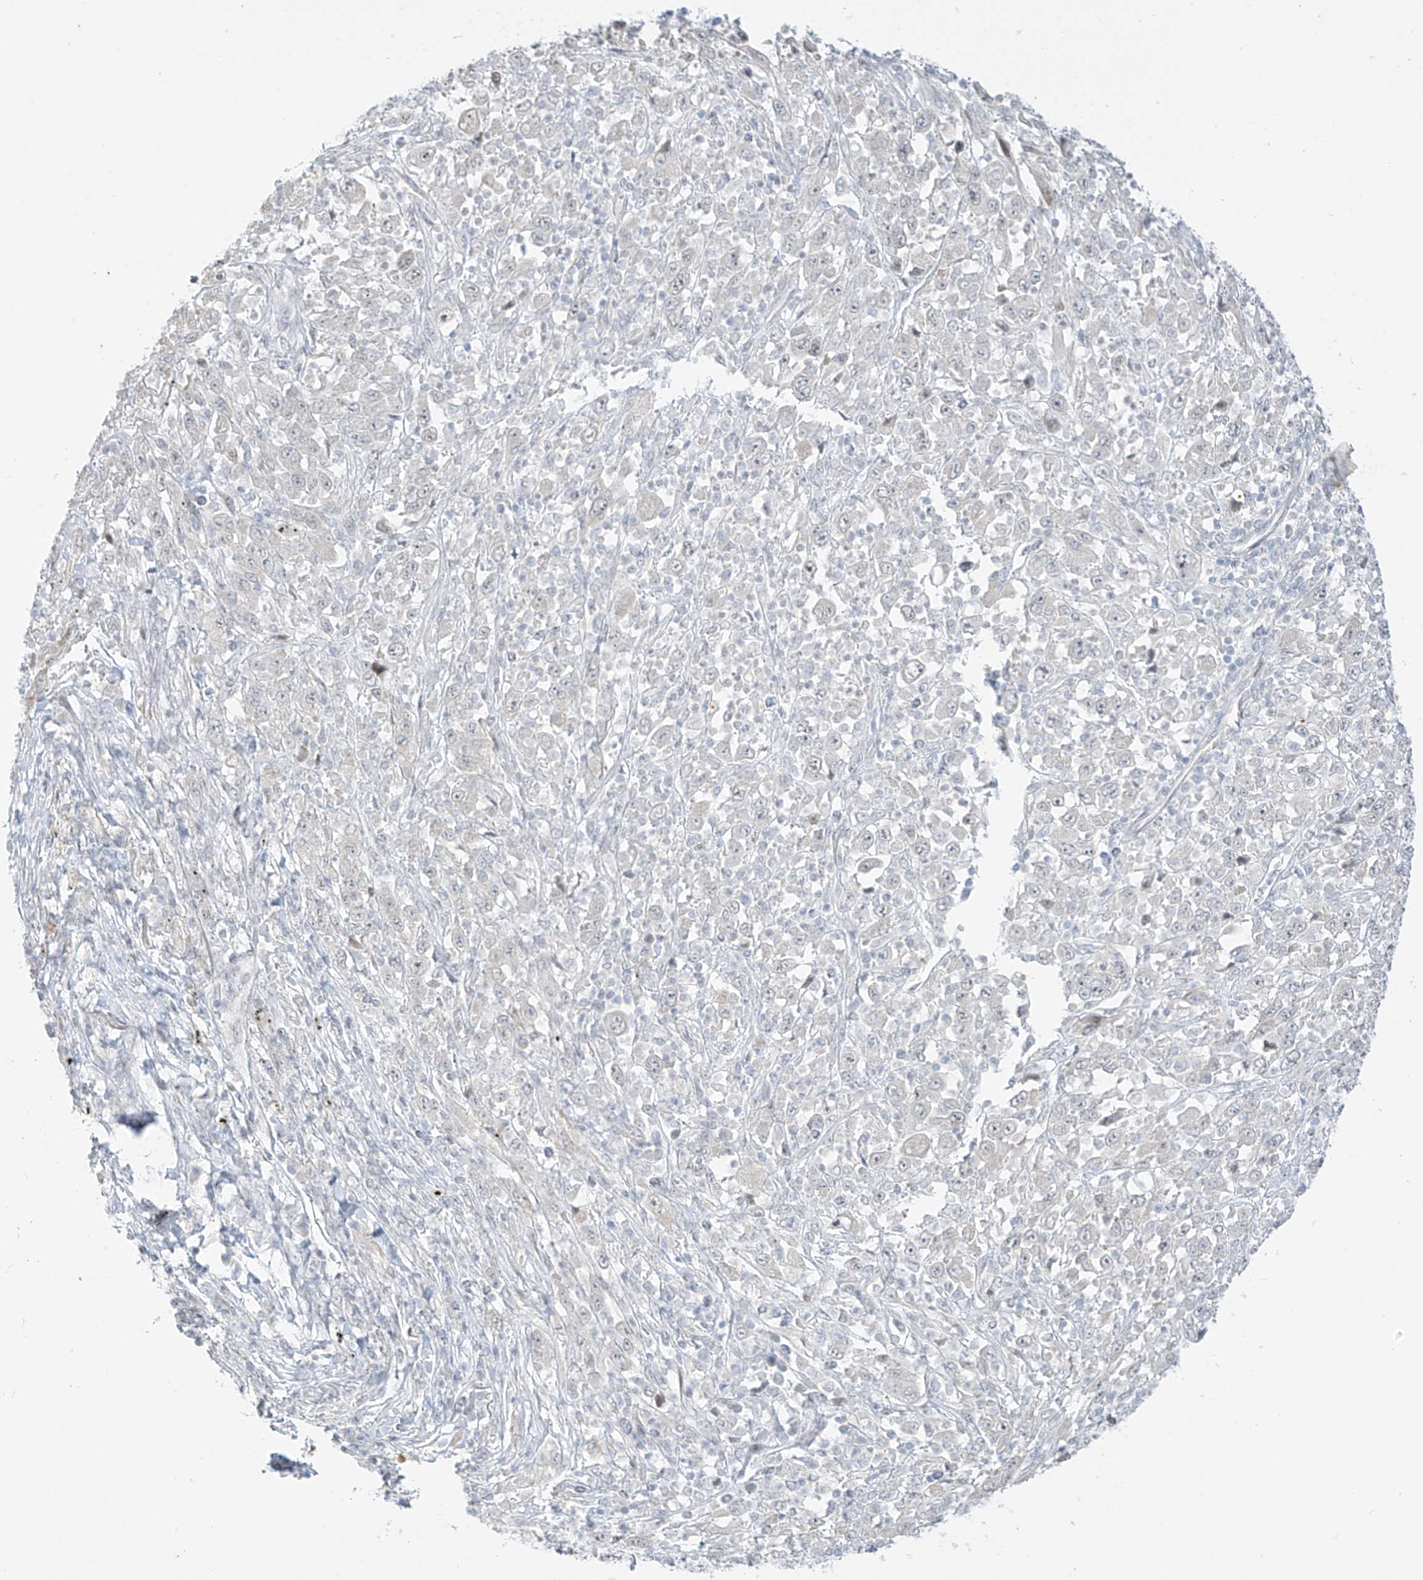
{"staining": {"intensity": "negative", "quantity": "none", "location": "none"}, "tissue": "melanoma", "cell_type": "Tumor cells", "image_type": "cancer", "snomed": [{"axis": "morphology", "description": "Malignant melanoma, Metastatic site"}, {"axis": "topography", "description": "Skin"}], "caption": "The photomicrograph reveals no staining of tumor cells in malignant melanoma (metastatic site). The staining is performed using DAB (3,3'-diaminobenzidine) brown chromogen with nuclei counter-stained in using hematoxylin.", "gene": "ASPRV1", "patient": {"sex": "female", "age": 56}}